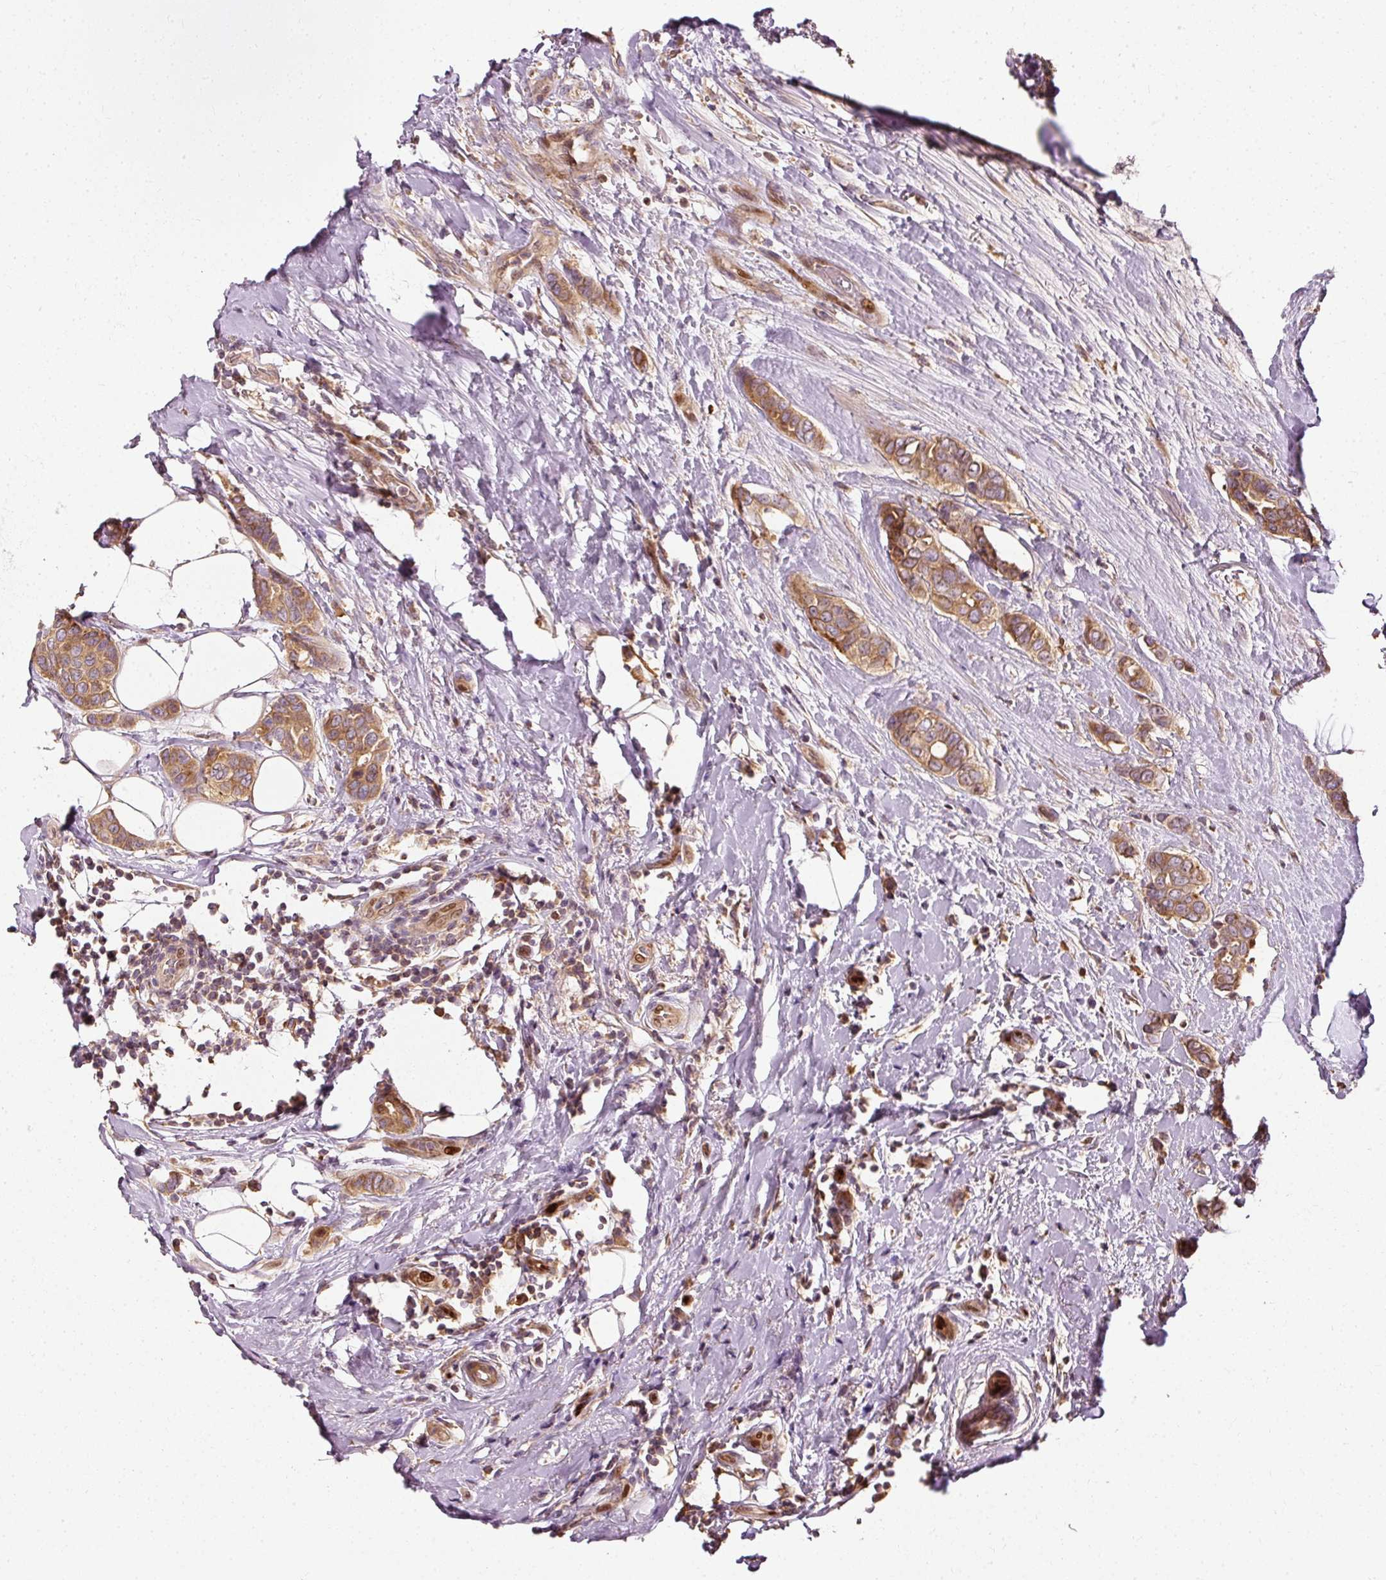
{"staining": {"intensity": "moderate", "quantity": ">75%", "location": "cytoplasmic/membranous"}, "tissue": "breast cancer", "cell_type": "Tumor cells", "image_type": "cancer", "snomed": [{"axis": "morphology", "description": "Lobular carcinoma"}, {"axis": "topography", "description": "Breast"}], "caption": "The immunohistochemical stain labels moderate cytoplasmic/membranous staining in tumor cells of breast cancer tissue.", "gene": "NAPA", "patient": {"sex": "female", "age": 51}}